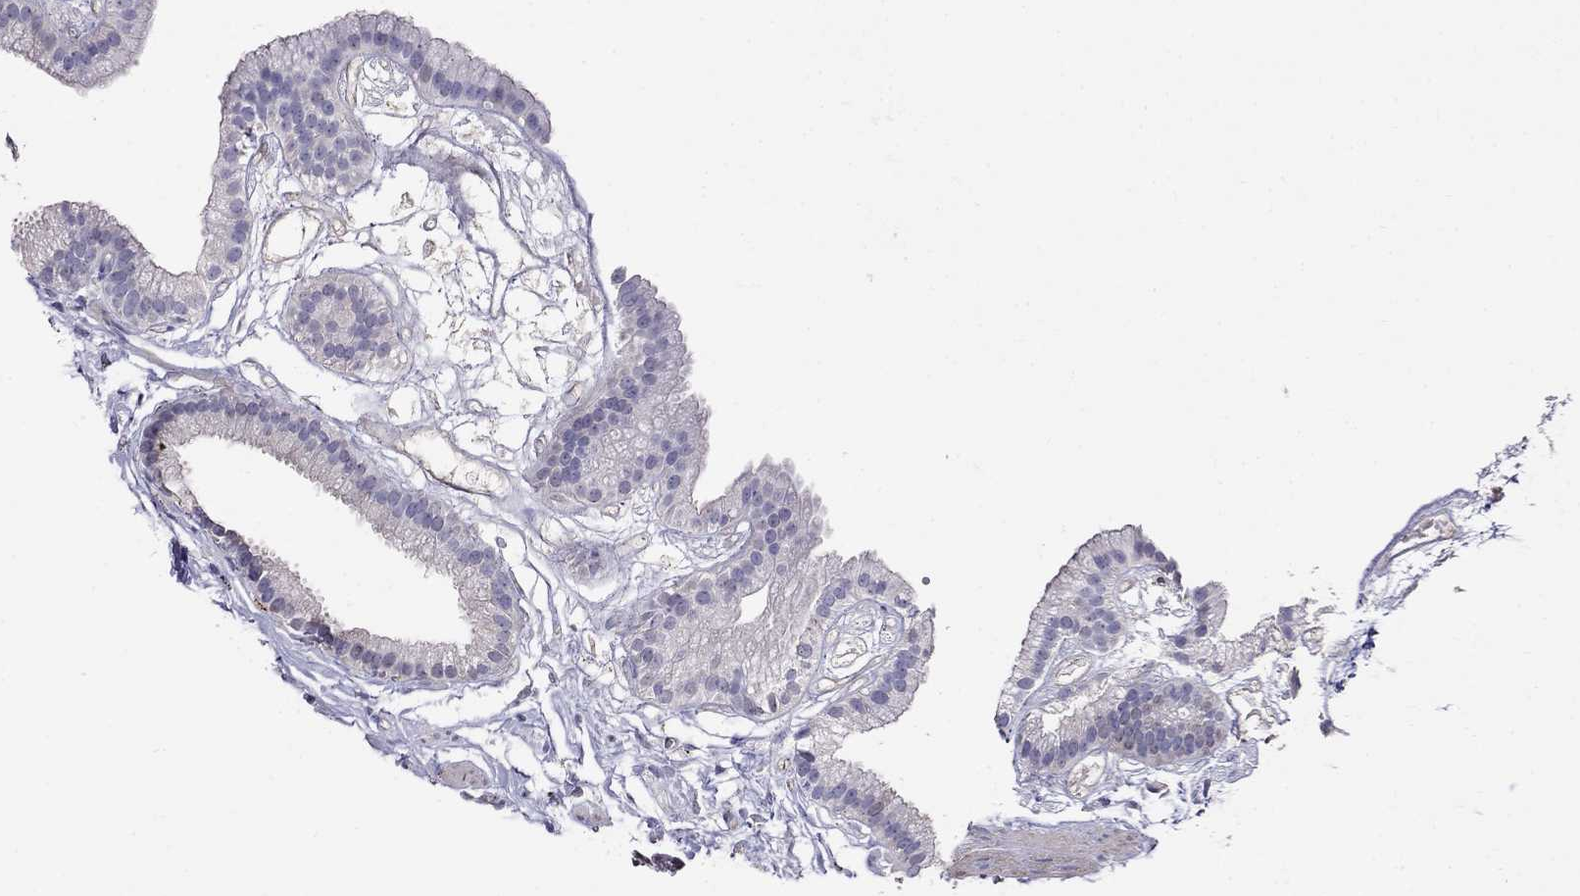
{"staining": {"intensity": "negative", "quantity": "none", "location": "none"}, "tissue": "gallbladder", "cell_type": "Glandular cells", "image_type": "normal", "snomed": [{"axis": "morphology", "description": "Normal tissue, NOS"}, {"axis": "topography", "description": "Gallbladder"}], "caption": "Immunohistochemical staining of benign human gallbladder reveals no significant staining in glandular cells.", "gene": "MAGEB4", "patient": {"sex": "female", "age": 45}}